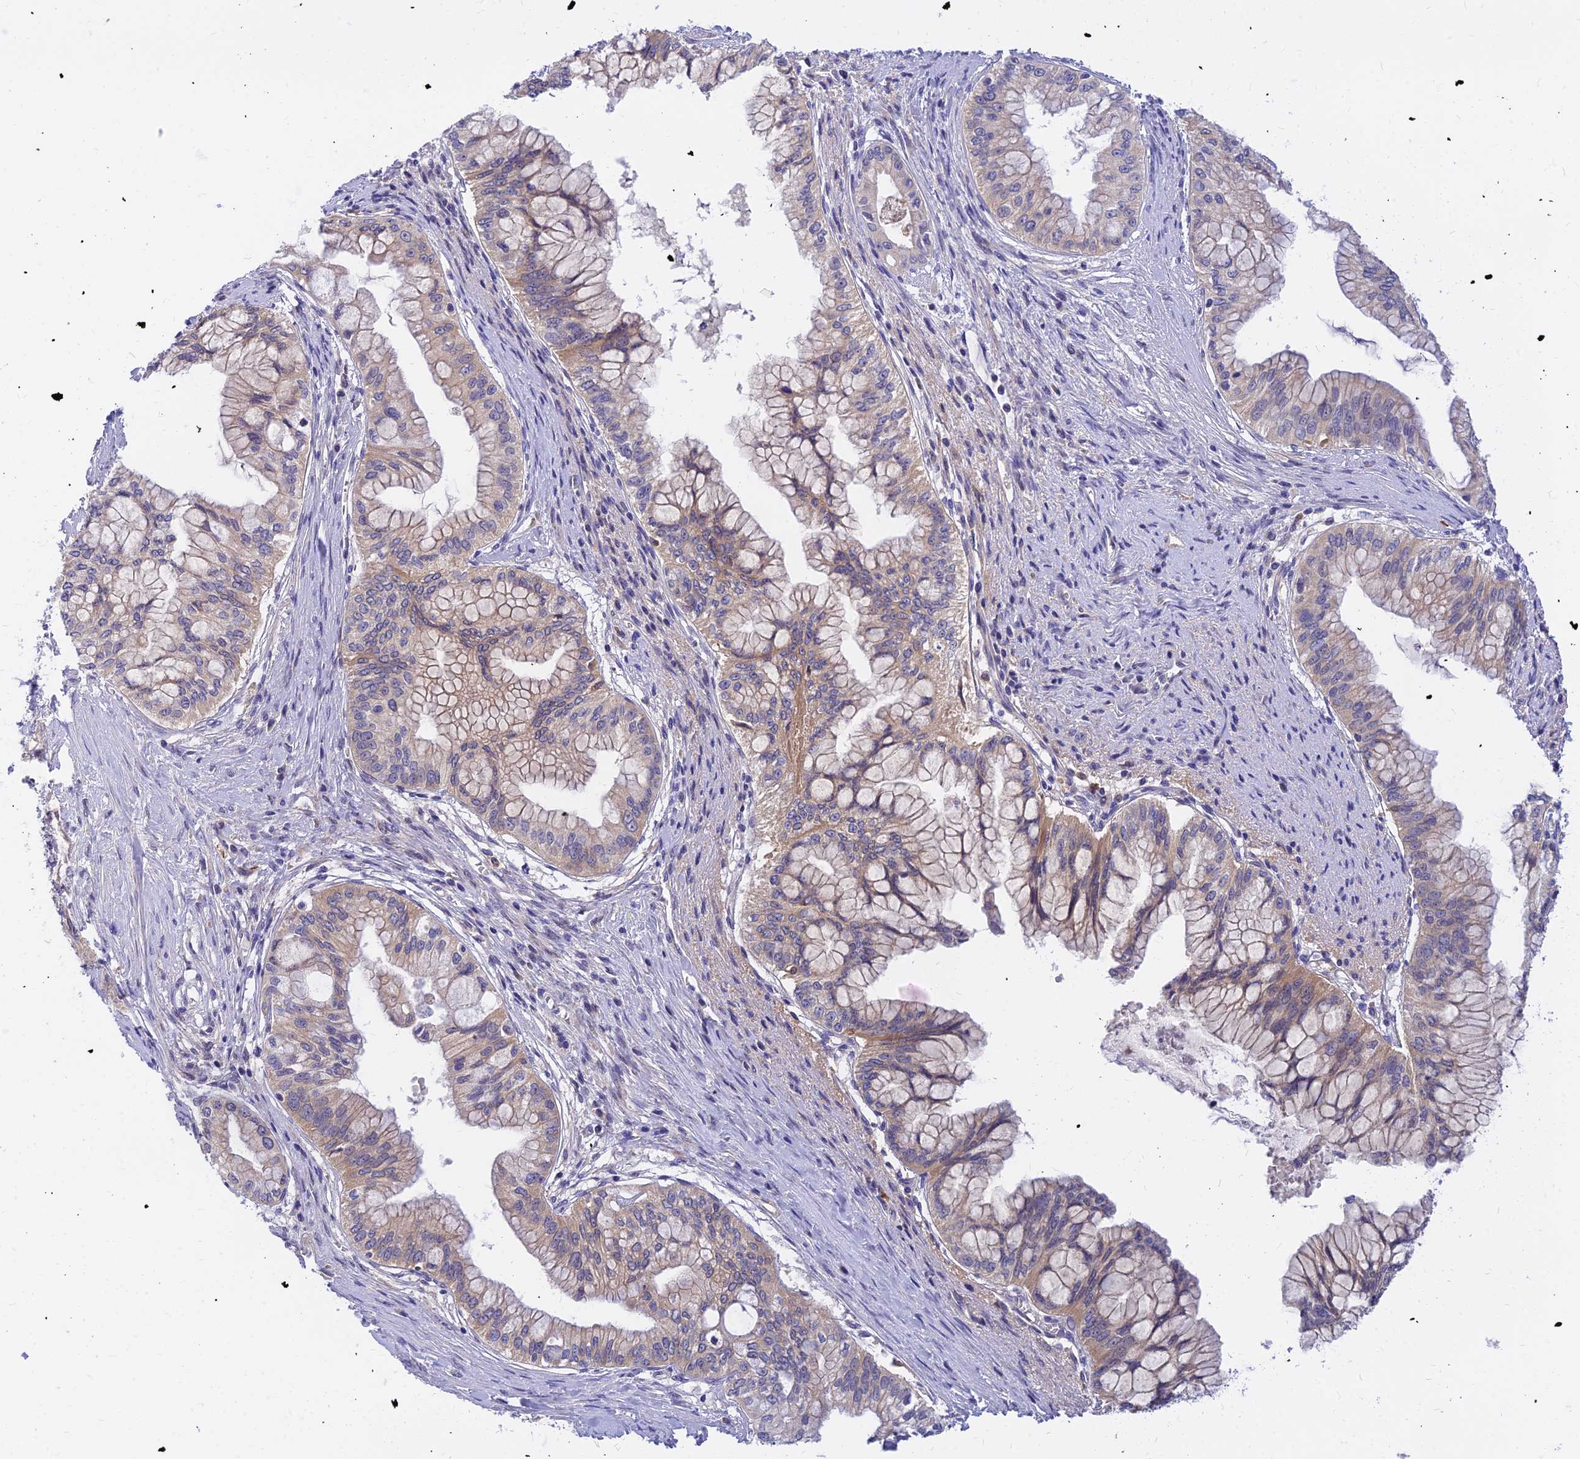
{"staining": {"intensity": "weak", "quantity": "<25%", "location": "cytoplasmic/membranous"}, "tissue": "pancreatic cancer", "cell_type": "Tumor cells", "image_type": "cancer", "snomed": [{"axis": "morphology", "description": "Adenocarcinoma, NOS"}, {"axis": "topography", "description": "Pancreas"}], "caption": "Tumor cells show no significant expression in pancreatic cancer (adenocarcinoma). Brightfield microscopy of IHC stained with DAB (brown) and hematoxylin (blue), captured at high magnification.", "gene": "ANKS4B", "patient": {"sex": "male", "age": 46}}